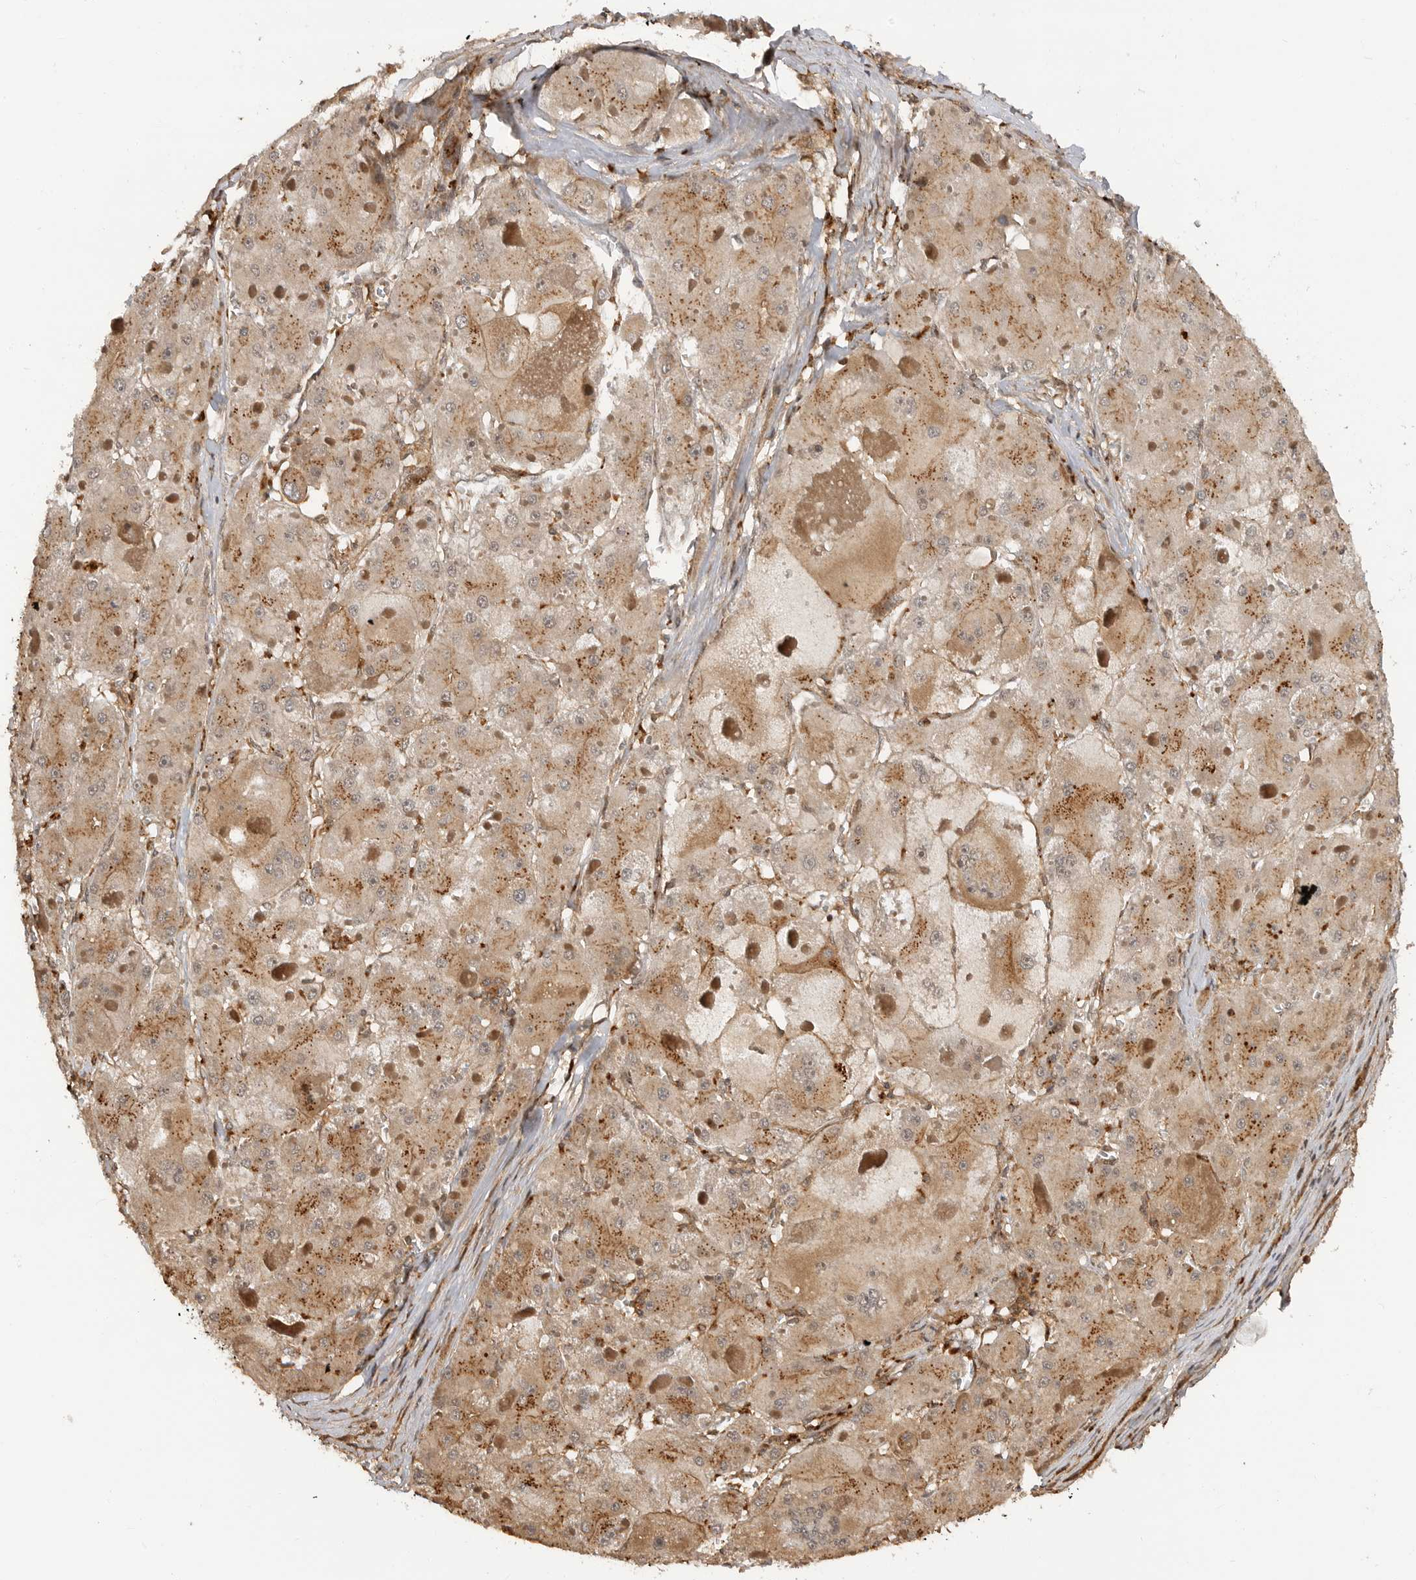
{"staining": {"intensity": "weak", "quantity": ">75%", "location": "cytoplasmic/membranous"}, "tissue": "liver cancer", "cell_type": "Tumor cells", "image_type": "cancer", "snomed": [{"axis": "morphology", "description": "Carcinoma, Hepatocellular, NOS"}, {"axis": "topography", "description": "Liver"}], "caption": "Protein expression by IHC reveals weak cytoplasmic/membranous staining in approximately >75% of tumor cells in hepatocellular carcinoma (liver).", "gene": "ADPRS", "patient": {"sex": "female", "age": 73}}